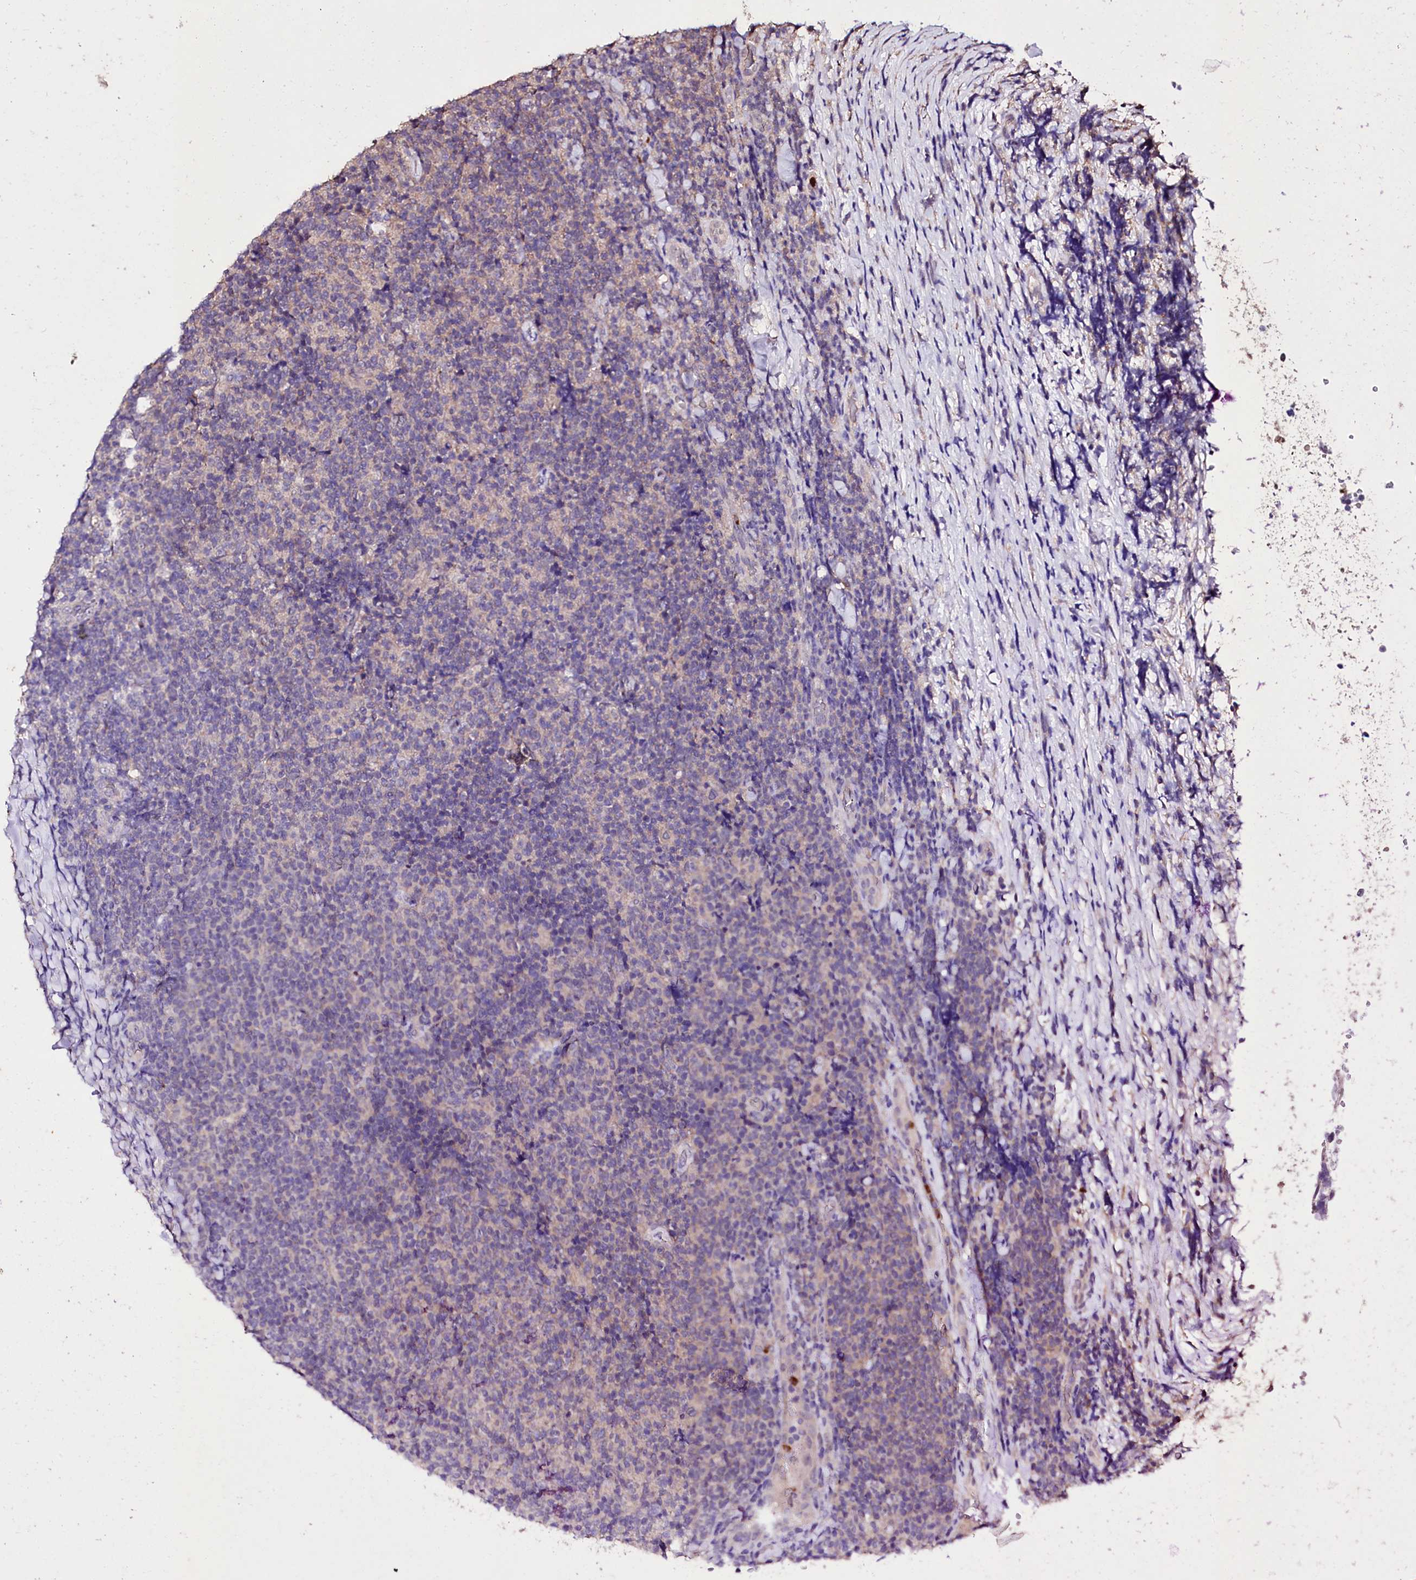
{"staining": {"intensity": "negative", "quantity": "none", "location": "none"}, "tissue": "lymphoma", "cell_type": "Tumor cells", "image_type": "cancer", "snomed": [{"axis": "morphology", "description": "Malignant lymphoma, non-Hodgkin's type, Low grade"}, {"axis": "topography", "description": "Lymph node"}], "caption": "Immunohistochemical staining of low-grade malignant lymphoma, non-Hodgkin's type shows no significant expression in tumor cells.", "gene": "KLRB1", "patient": {"sex": "male", "age": 66}}